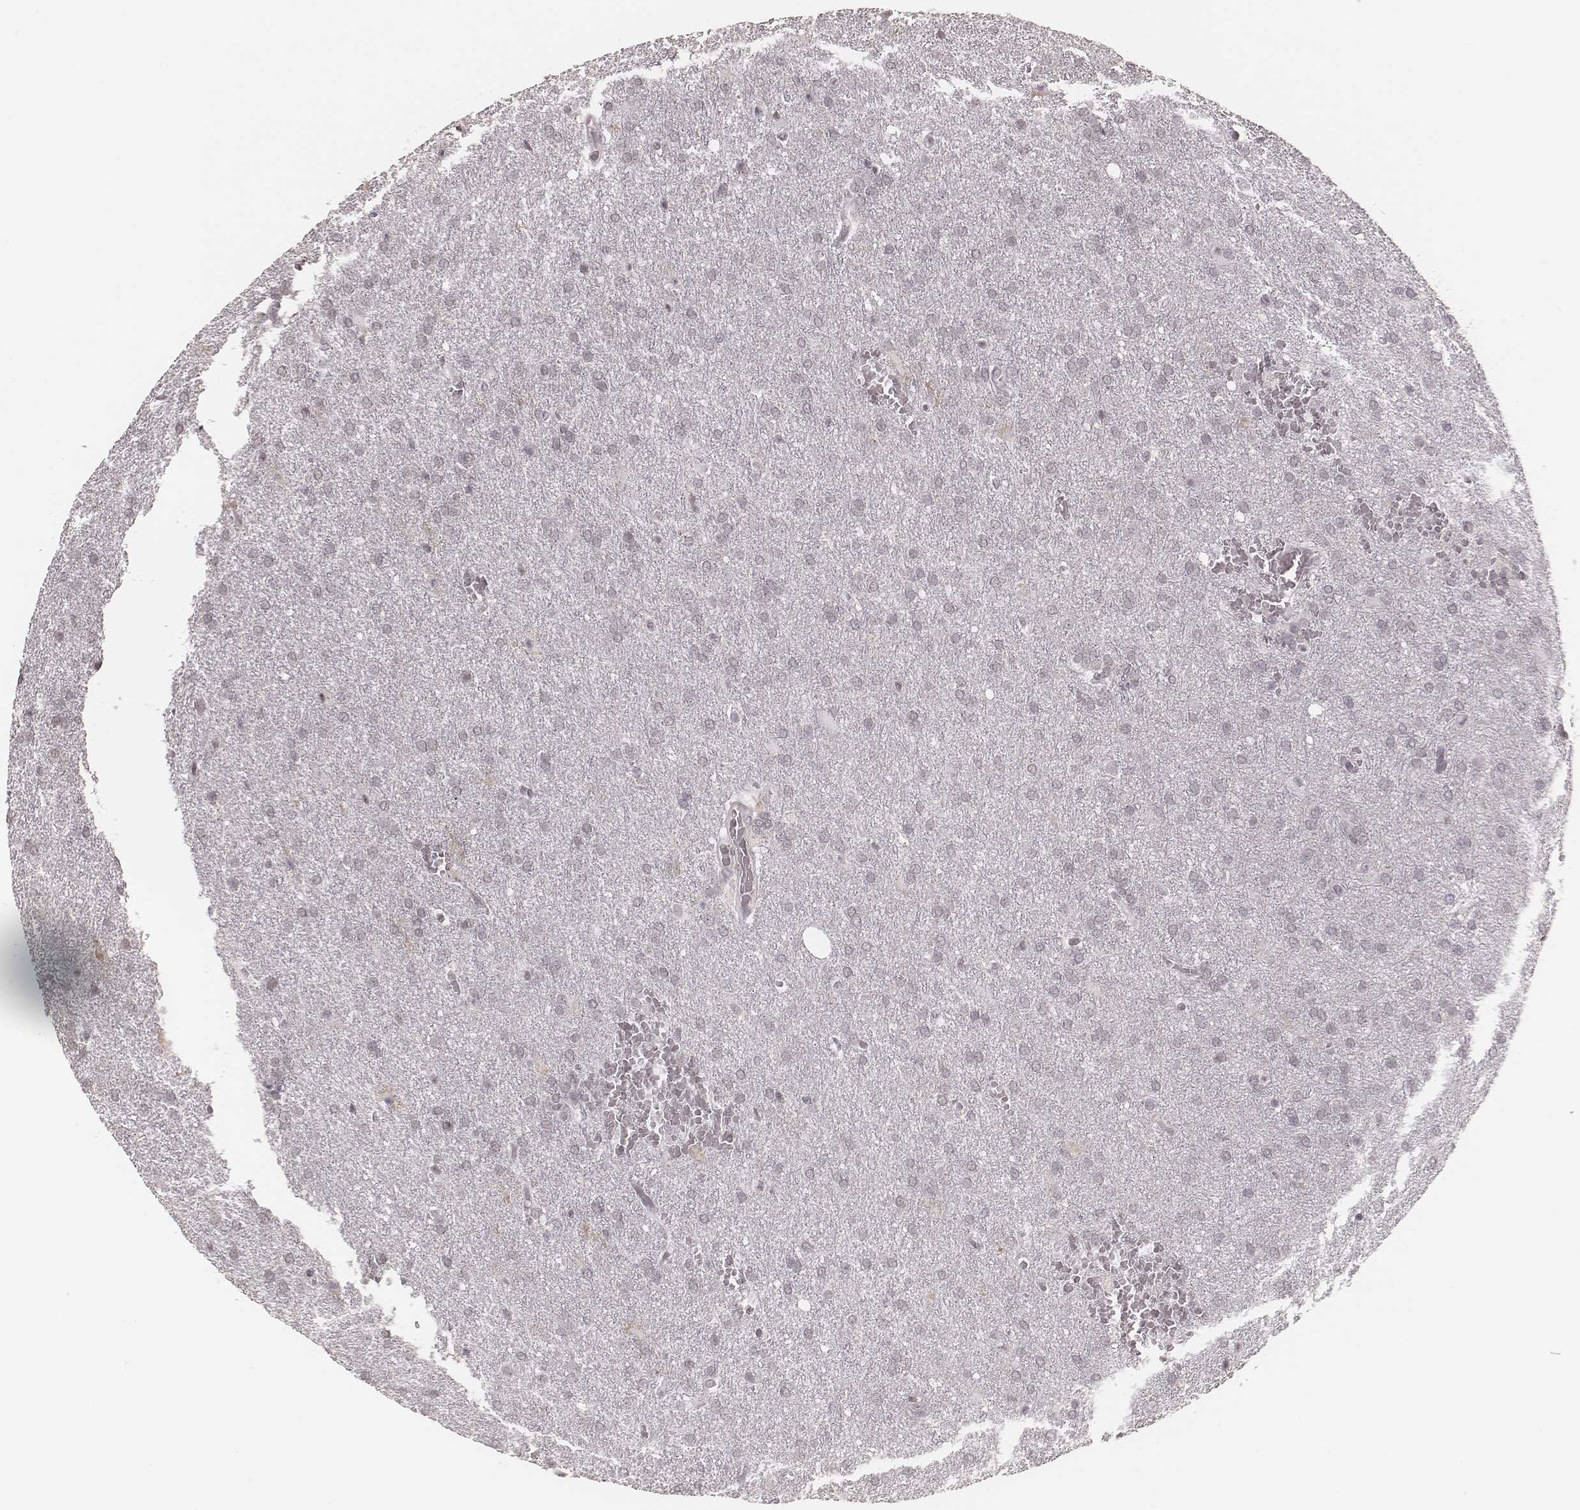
{"staining": {"intensity": "negative", "quantity": "none", "location": "none"}, "tissue": "glioma", "cell_type": "Tumor cells", "image_type": "cancer", "snomed": [{"axis": "morphology", "description": "Glioma, malignant, High grade"}, {"axis": "topography", "description": "Brain"}], "caption": "DAB (3,3'-diaminobenzidine) immunohistochemical staining of glioma demonstrates no significant staining in tumor cells.", "gene": "KITLG", "patient": {"sex": "male", "age": 68}}